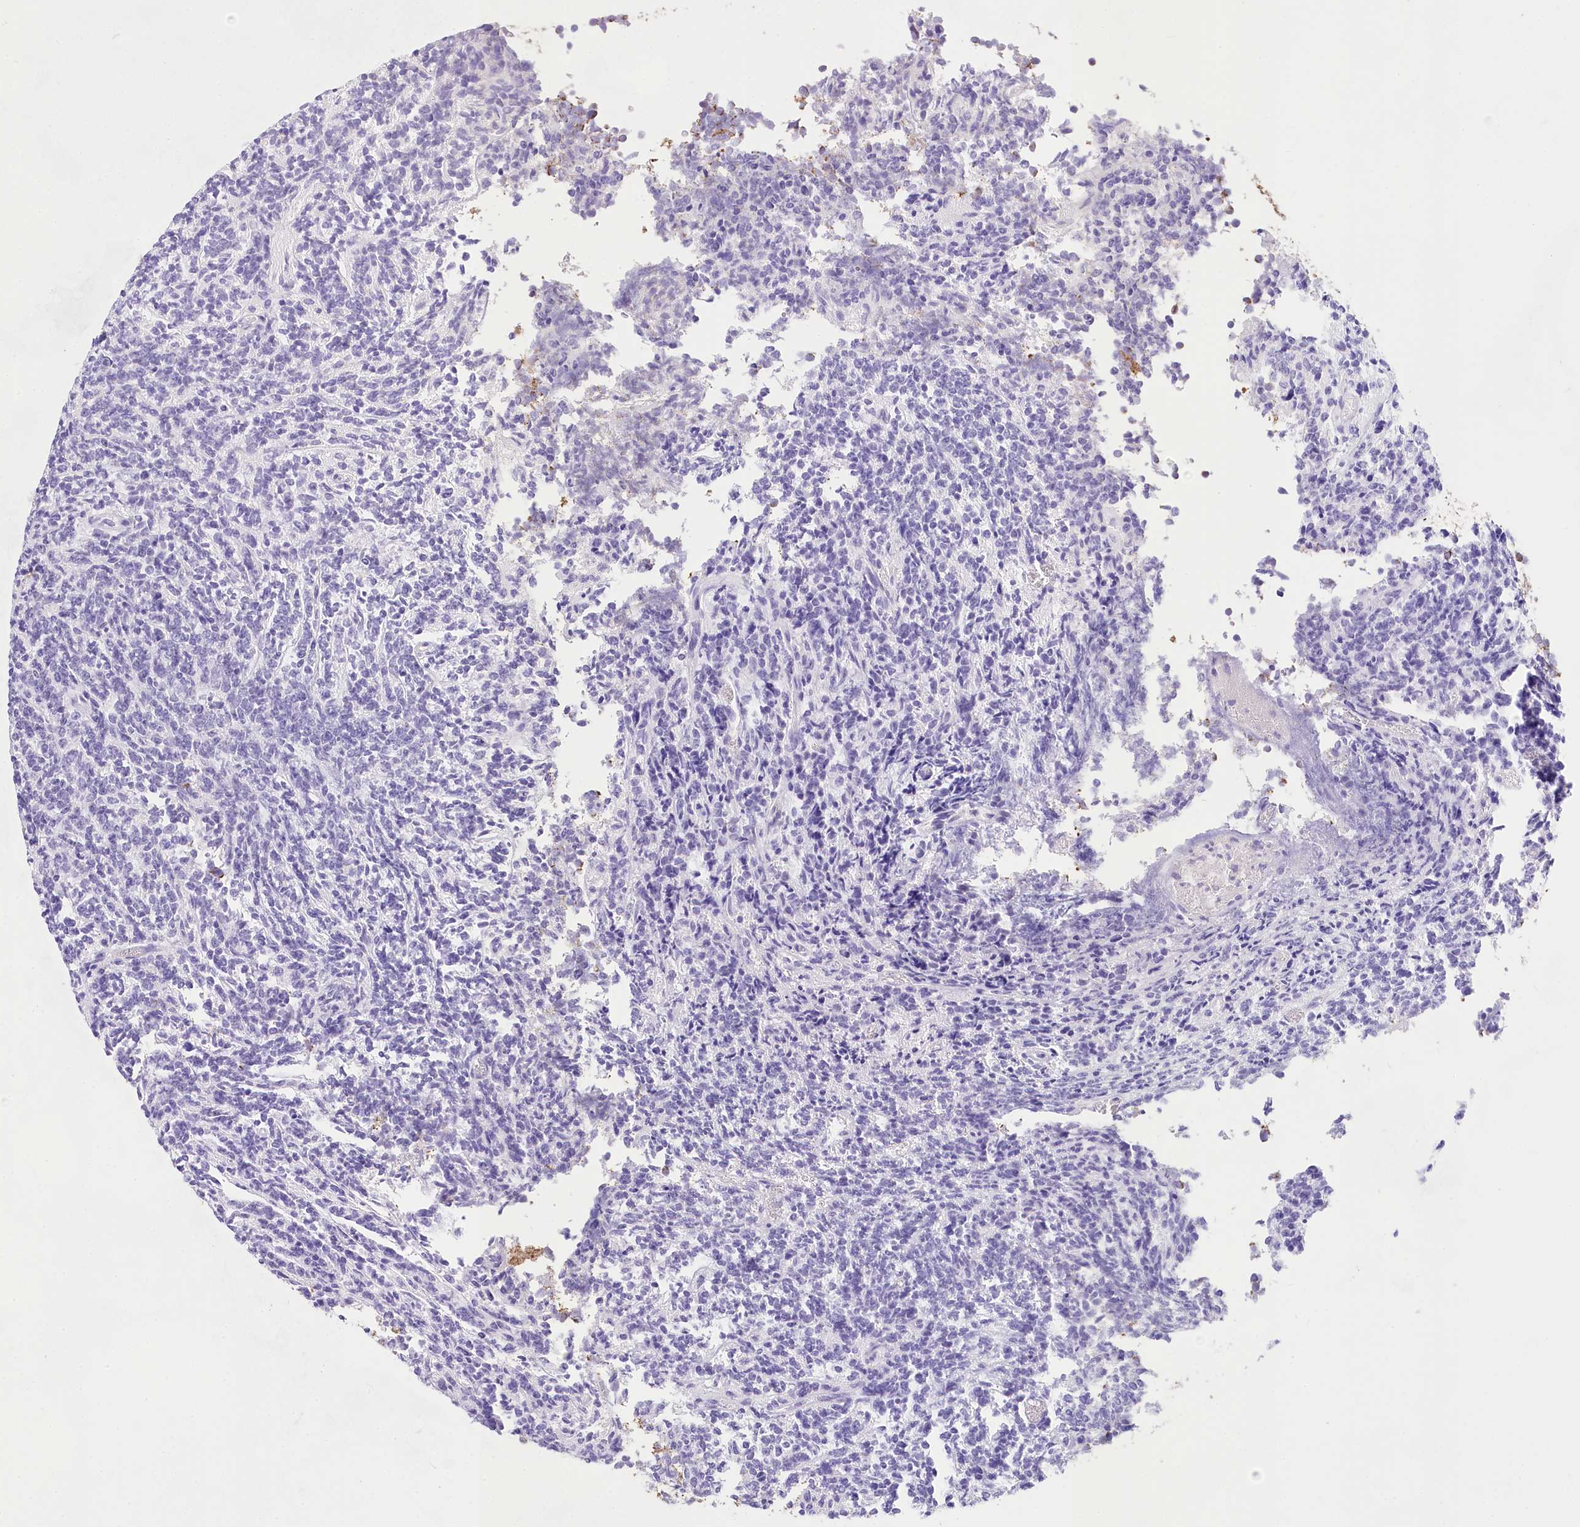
{"staining": {"intensity": "negative", "quantity": "none", "location": "none"}, "tissue": "glioma", "cell_type": "Tumor cells", "image_type": "cancer", "snomed": [{"axis": "morphology", "description": "Glioma, malignant, Low grade"}, {"axis": "topography", "description": "Brain"}], "caption": "Glioma was stained to show a protein in brown. There is no significant positivity in tumor cells.", "gene": "TASOR2", "patient": {"sex": "female", "age": 1}}